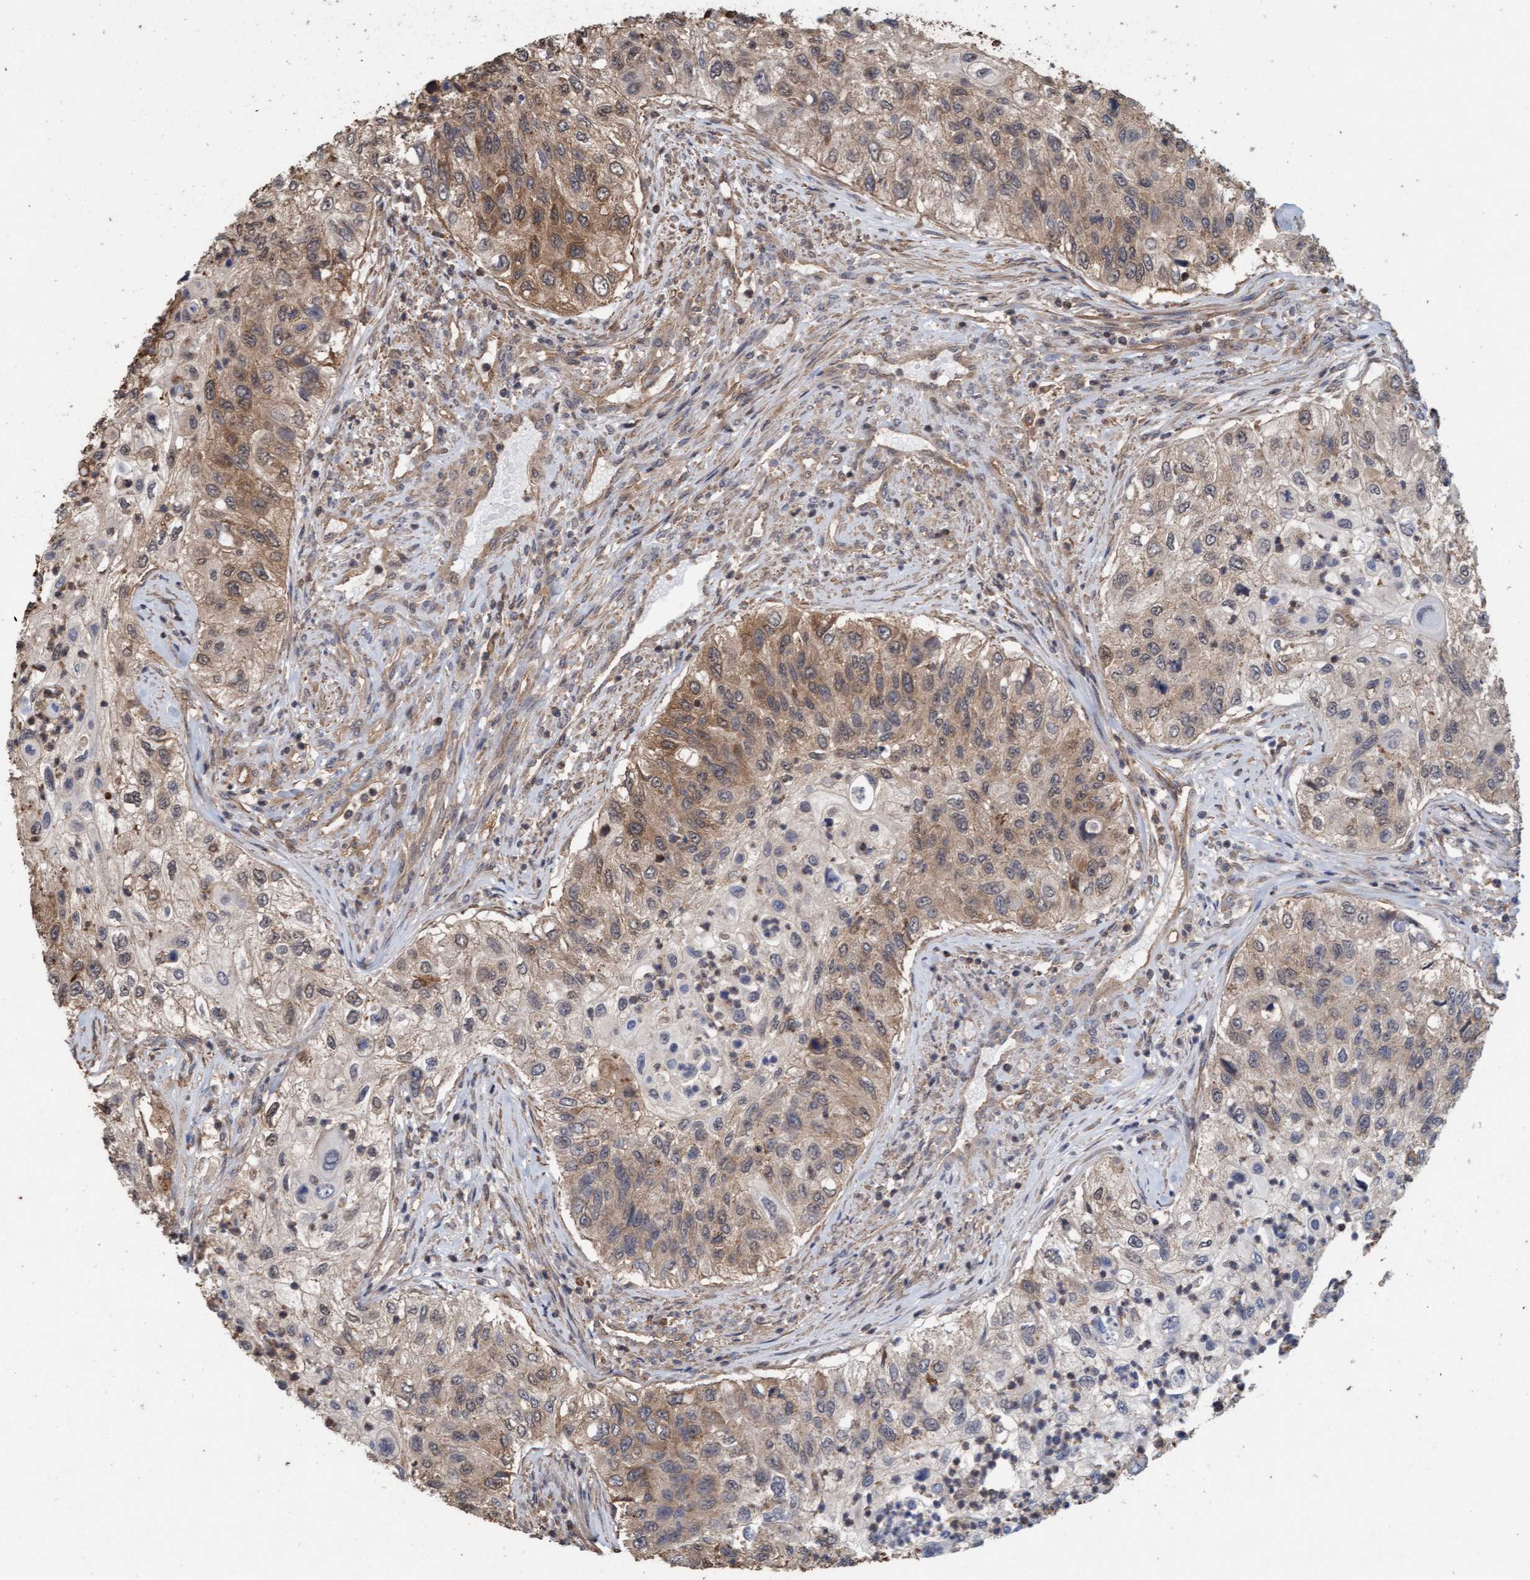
{"staining": {"intensity": "moderate", "quantity": ">75%", "location": "cytoplasmic/membranous"}, "tissue": "urothelial cancer", "cell_type": "Tumor cells", "image_type": "cancer", "snomed": [{"axis": "morphology", "description": "Urothelial carcinoma, High grade"}, {"axis": "topography", "description": "Urinary bladder"}], "caption": "A histopathology image of urothelial cancer stained for a protein demonstrates moderate cytoplasmic/membranous brown staining in tumor cells. The staining was performed using DAB (3,3'-diaminobenzidine) to visualize the protein expression in brown, while the nuclei were stained in blue with hematoxylin (Magnification: 20x).", "gene": "FXR2", "patient": {"sex": "female", "age": 60}}